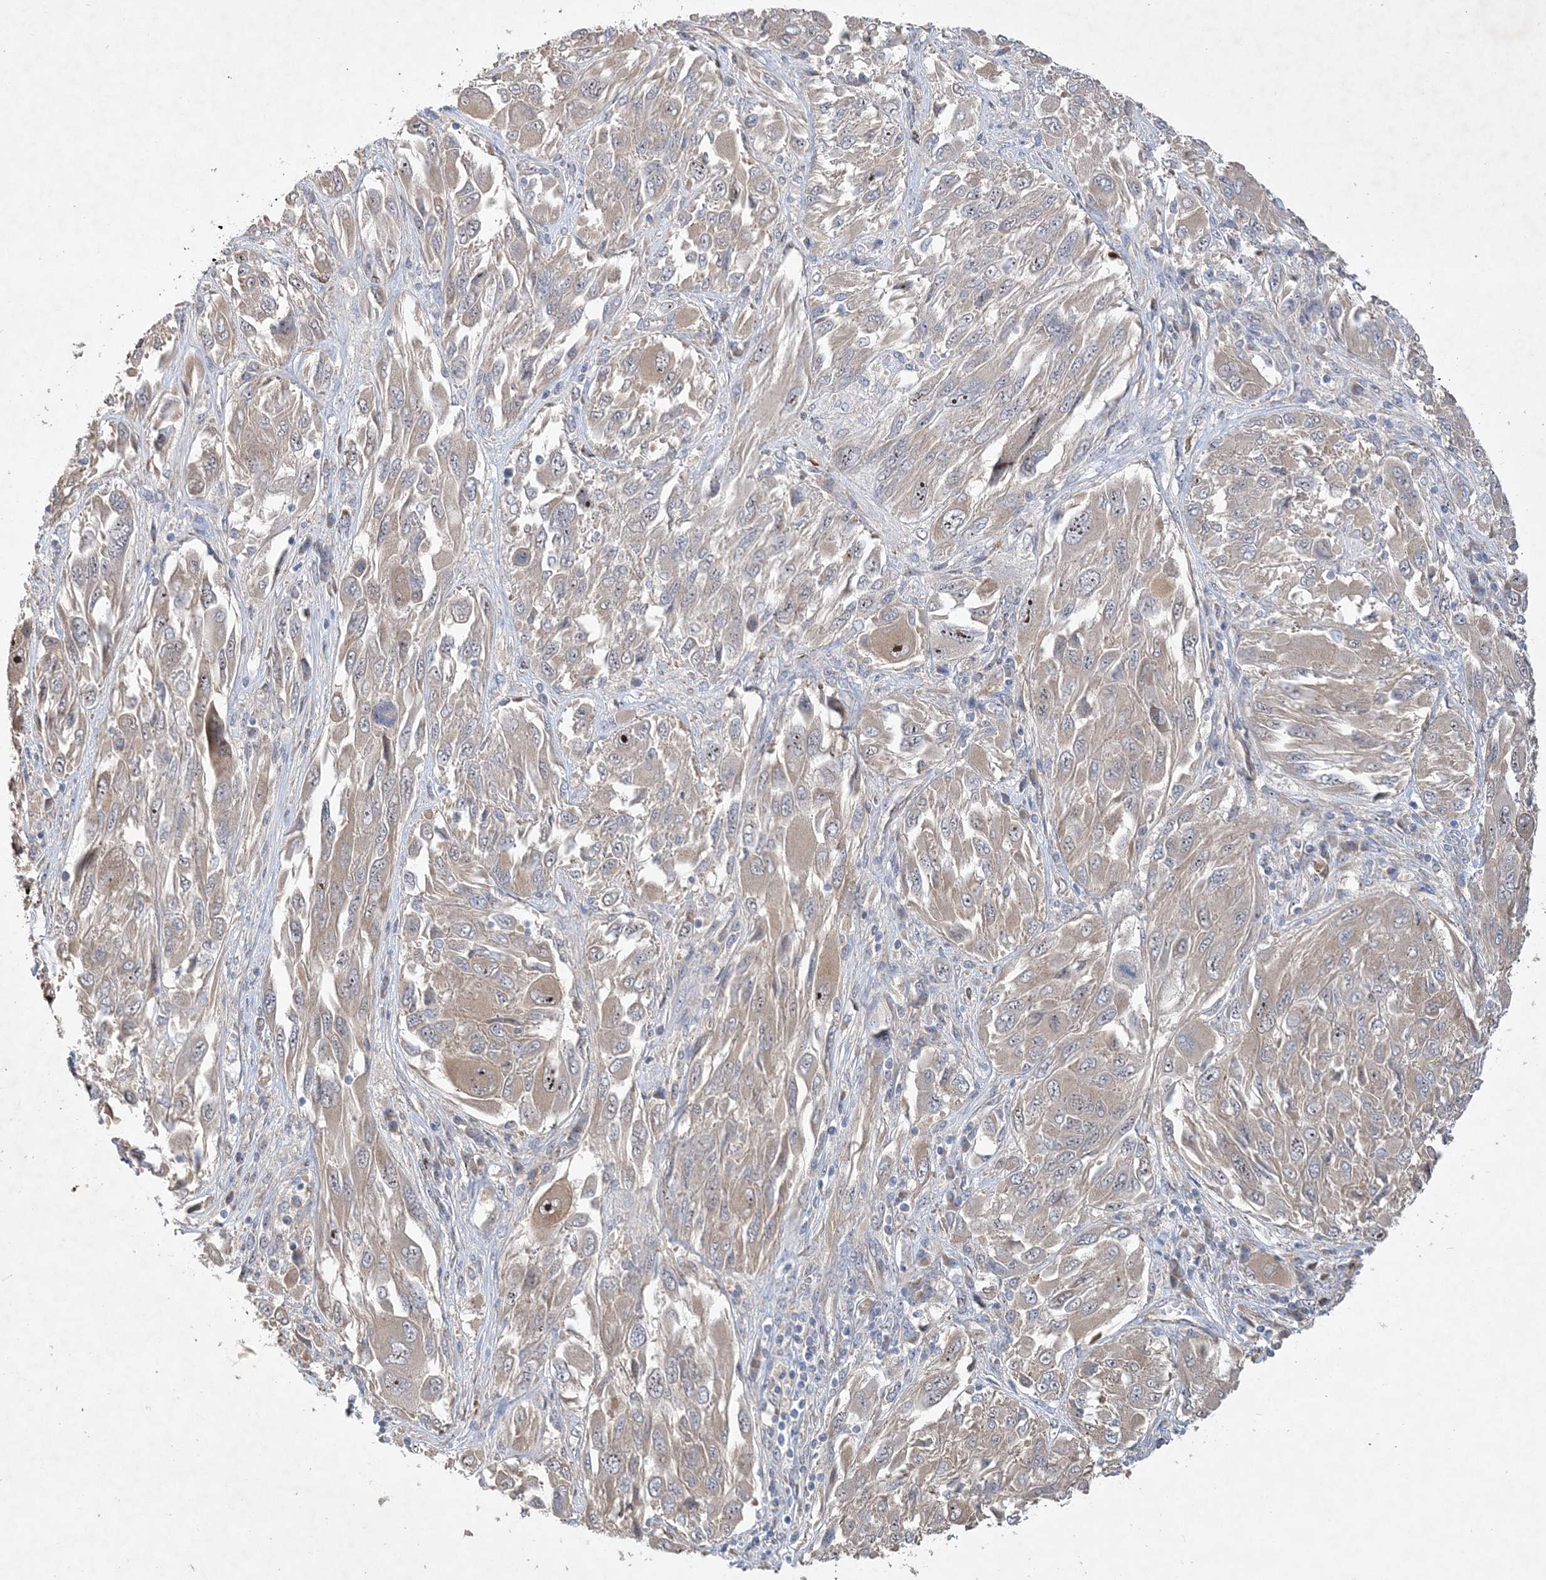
{"staining": {"intensity": "moderate", "quantity": "<25%", "location": "nuclear"}, "tissue": "melanoma", "cell_type": "Tumor cells", "image_type": "cancer", "snomed": [{"axis": "morphology", "description": "Malignant melanoma, NOS"}, {"axis": "topography", "description": "Skin"}], "caption": "Protein analysis of melanoma tissue reveals moderate nuclear positivity in about <25% of tumor cells.", "gene": "FEZ2", "patient": {"sex": "female", "age": 91}}